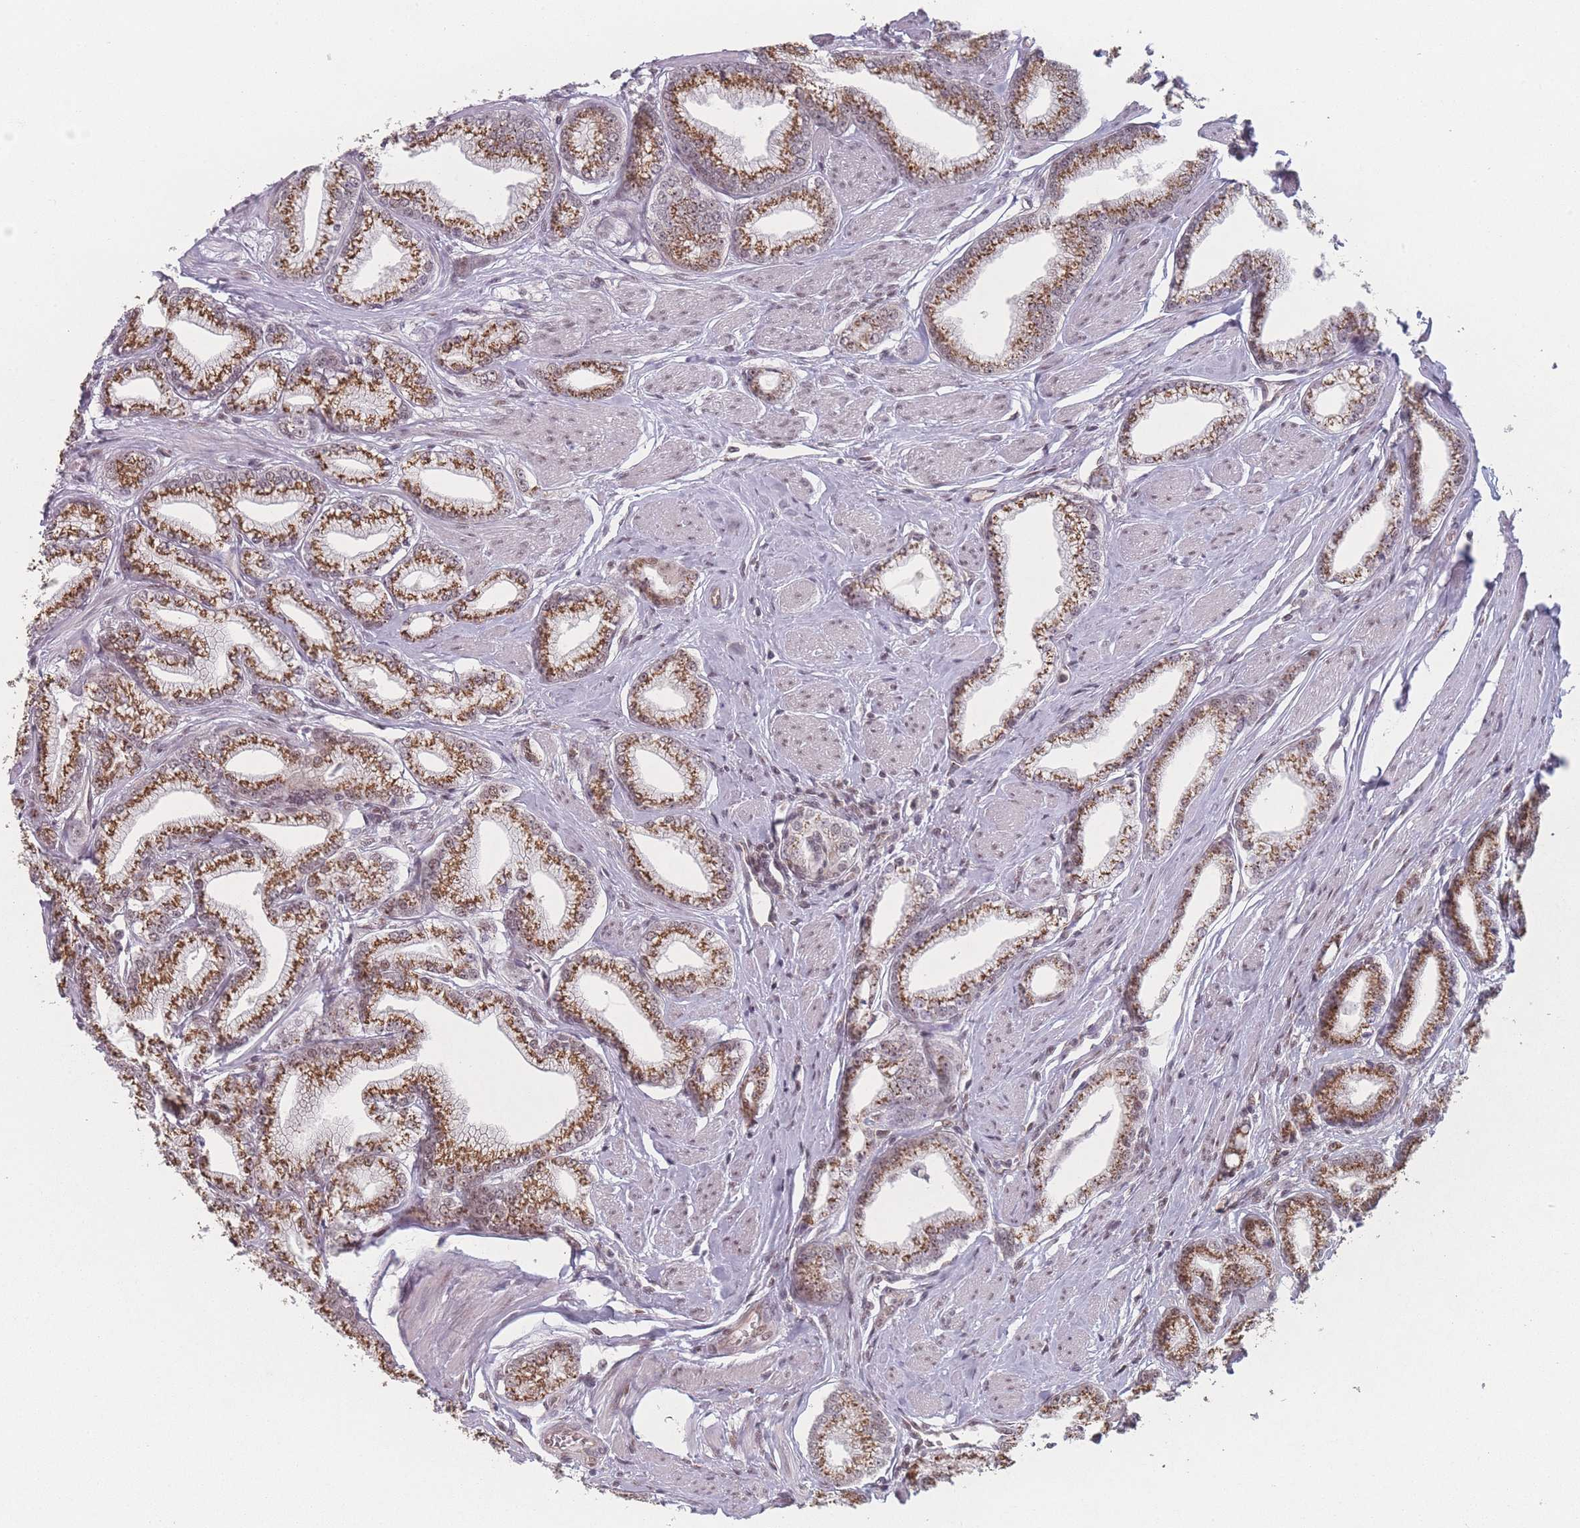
{"staining": {"intensity": "moderate", "quantity": ">75%", "location": "cytoplasmic/membranous"}, "tissue": "prostate cancer", "cell_type": "Tumor cells", "image_type": "cancer", "snomed": [{"axis": "morphology", "description": "Adenocarcinoma, High grade"}, {"axis": "topography", "description": "Prostate"}], "caption": "IHC image of prostate cancer (adenocarcinoma (high-grade)) stained for a protein (brown), which reveals medium levels of moderate cytoplasmic/membranous staining in approximately >75% of tumor cells.", "gene": "ZC3H14", "patient": {"sex": "male", "age": 67}}